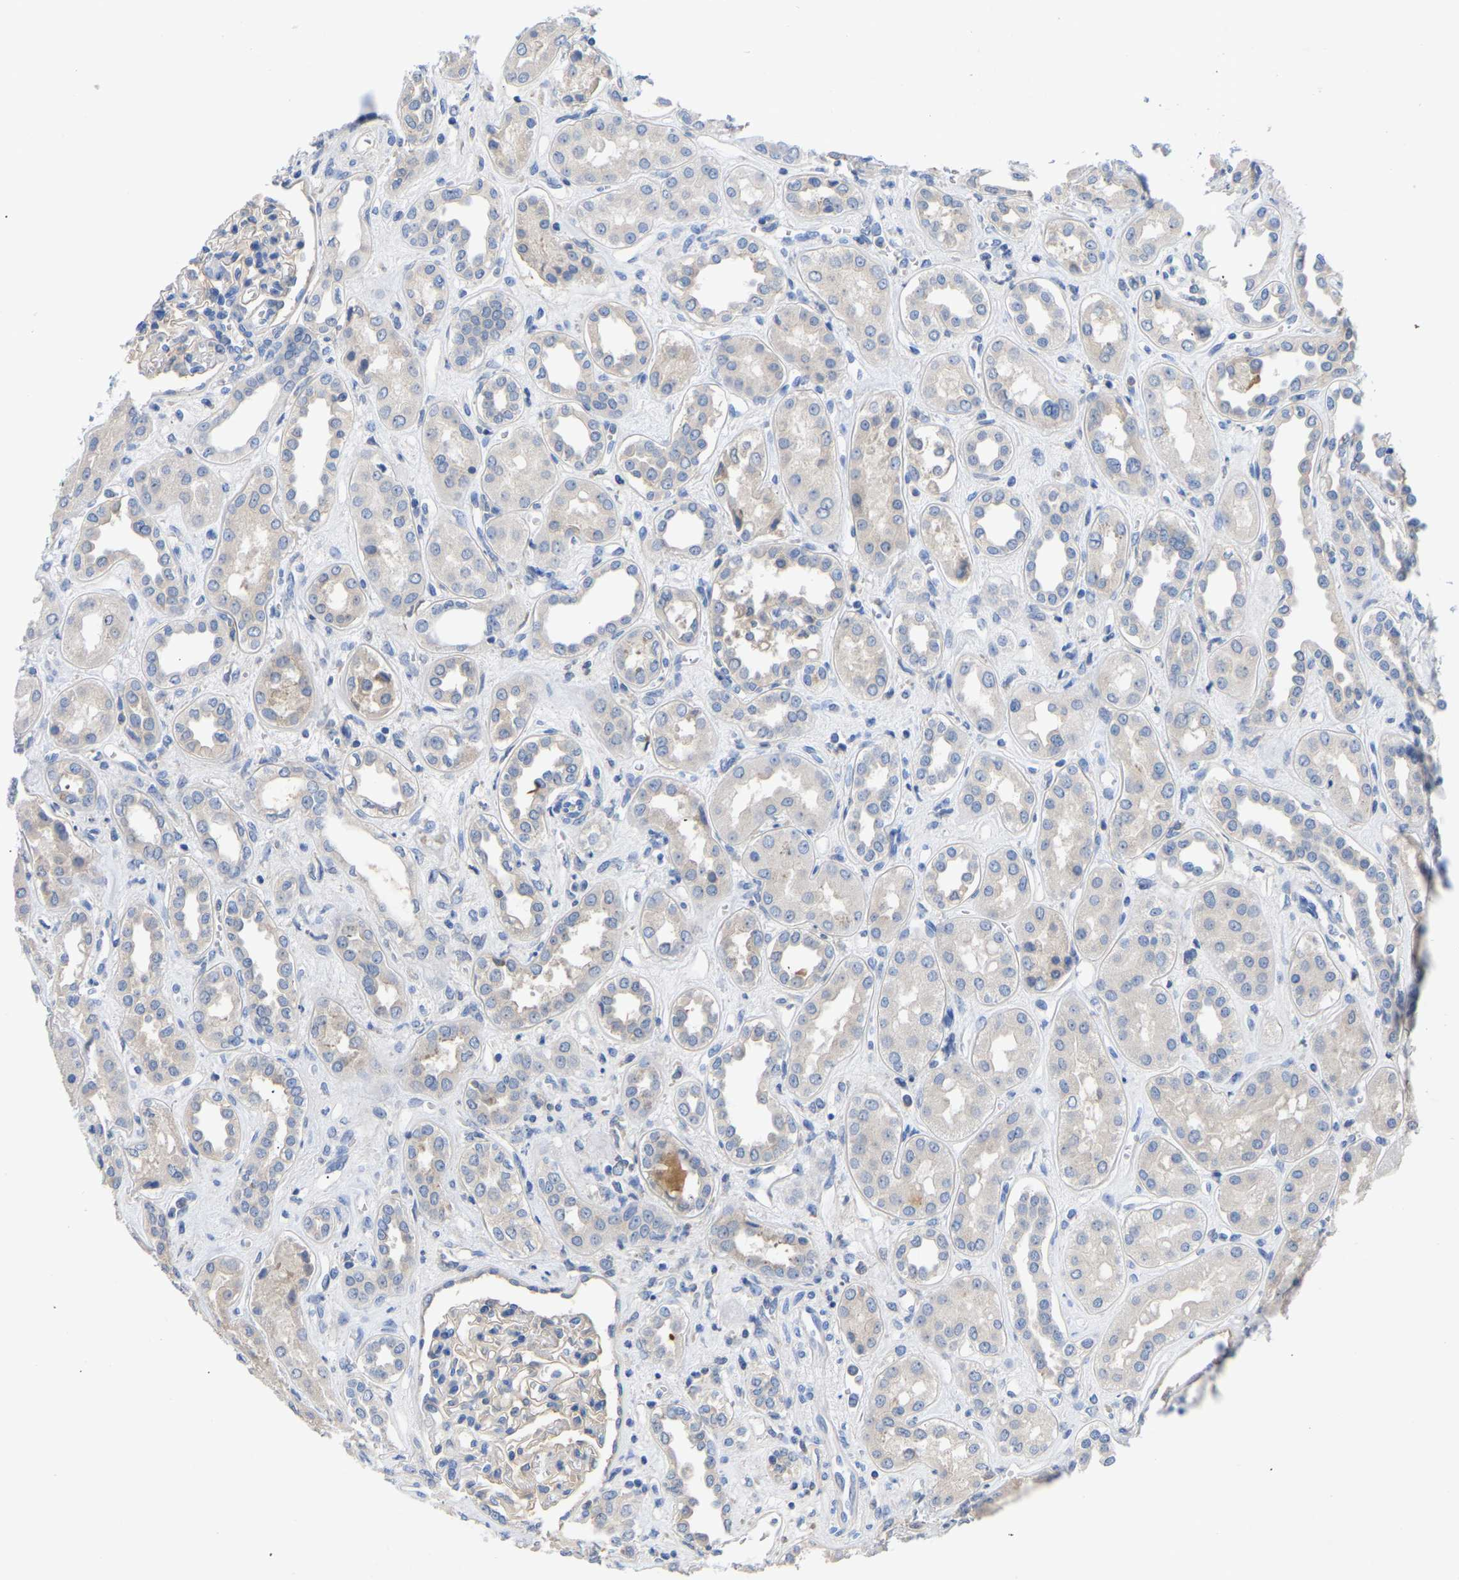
{"staining": {"intensity": "negative", "quantity": "none", "location": "none"}, "tissue": "kidney", "cell_type": "Cells in glomeruli", "image_type": "normal", "snomed": [{"axis": "morphology", "description": "Normal tissue, NOS"}, {"axis": "topography", "description": "Kidney"}], "caption": "DAB immunohistochemical staining of unremarkable kidney exhibits no significant expression in cells in glomeruli.", "gene": "ABCA10", "patient": {"sex": "male", "age": 59}}